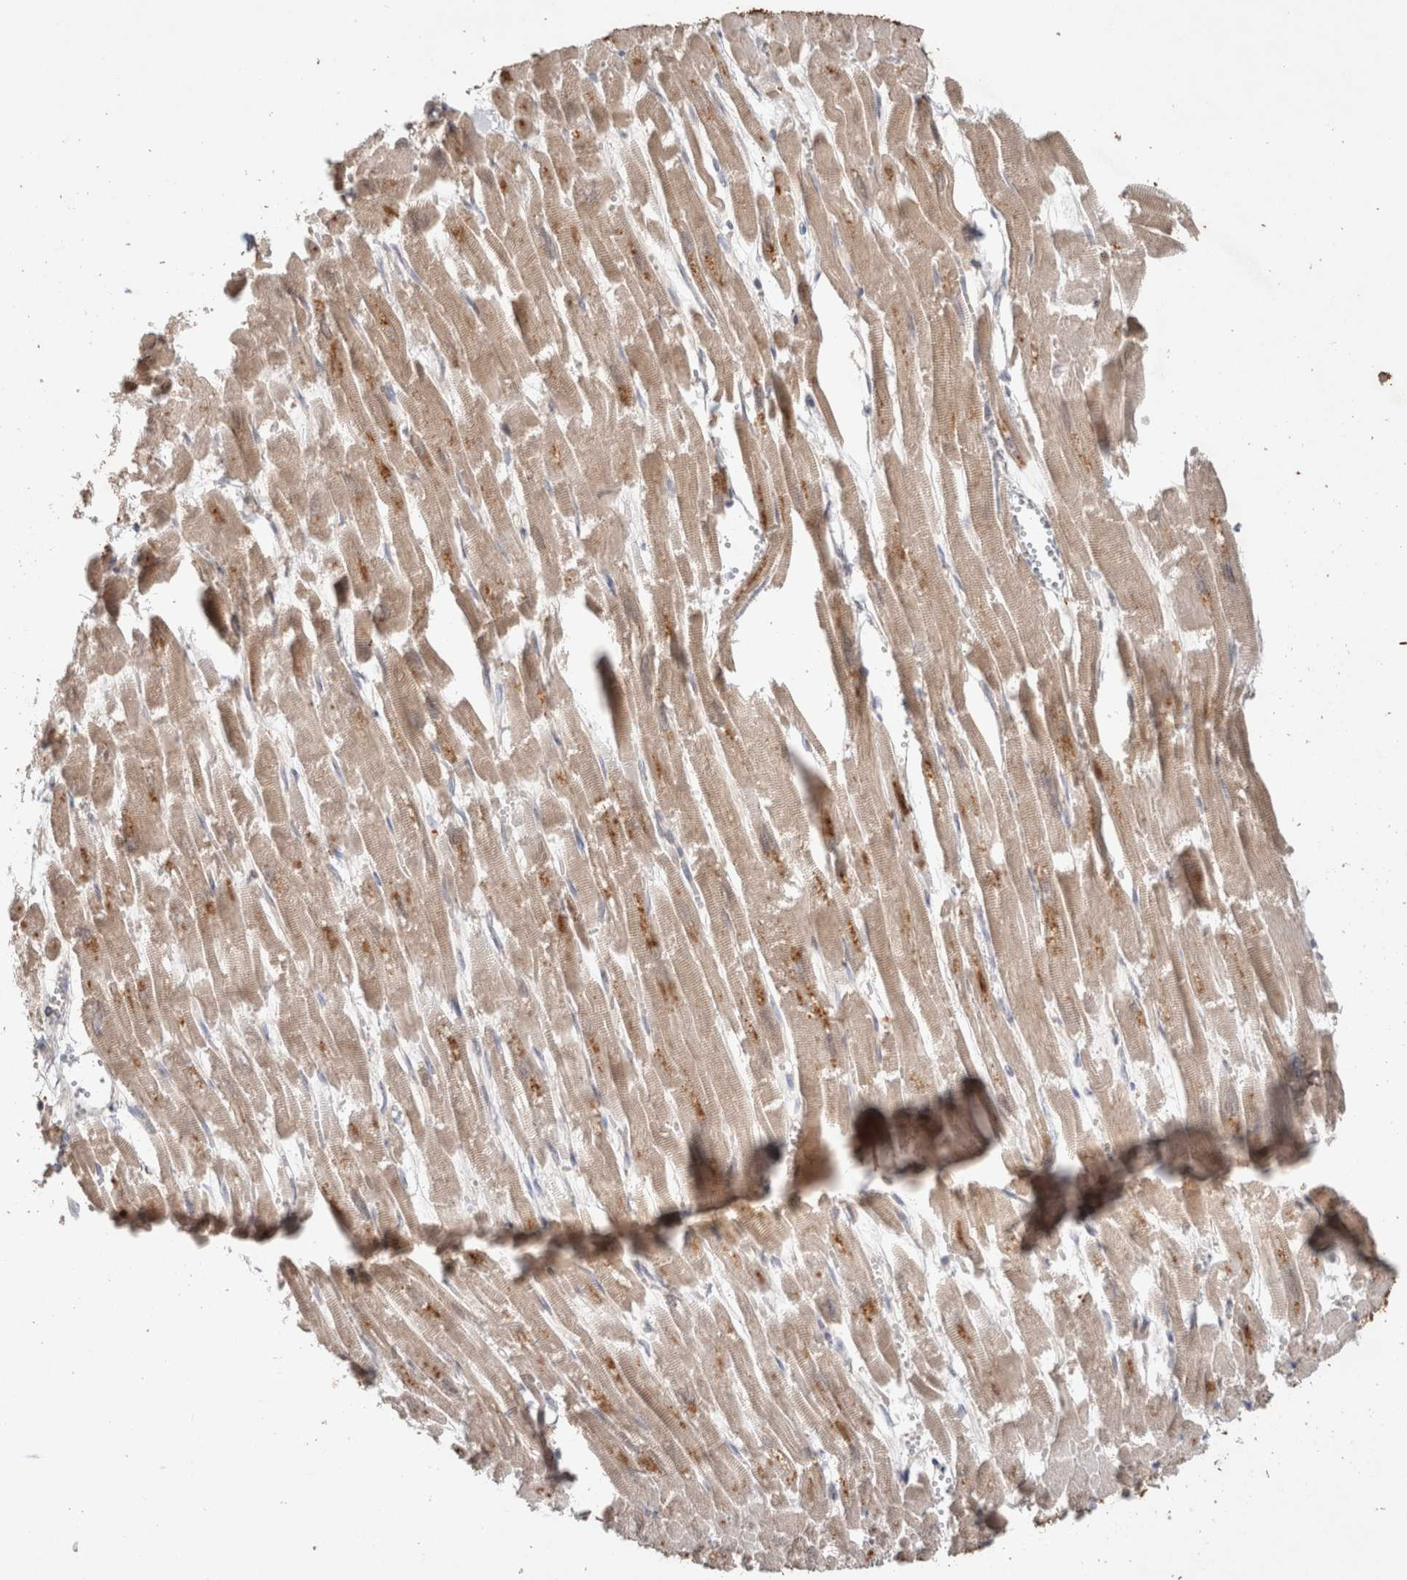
{"staining": {"intensity": "moderate", "quantity": "<25%", "location": "cytoplasmic/membranous,nuclear"}, "tissue": "heart muscle", "cell_type": "Cardiomyocytes", "image_type": "normal", "snomed": [{"axis": "morphology", "description": "Normal tissue, NOS"}, {"axis": "topography", "description": "Heart"}], "caption": "Moderate cytoplasmic/membranous,nuclear staining is appreciated in approximately <25% of cardiomyocytes in unremarkable heart muscle. (DAB (3,3'-diaminobenzidine) IHC, brown staining for protein, blue staining for nuclei).", "gene": "SYDE2", "patient": {"sex": "male", "age": 54}}